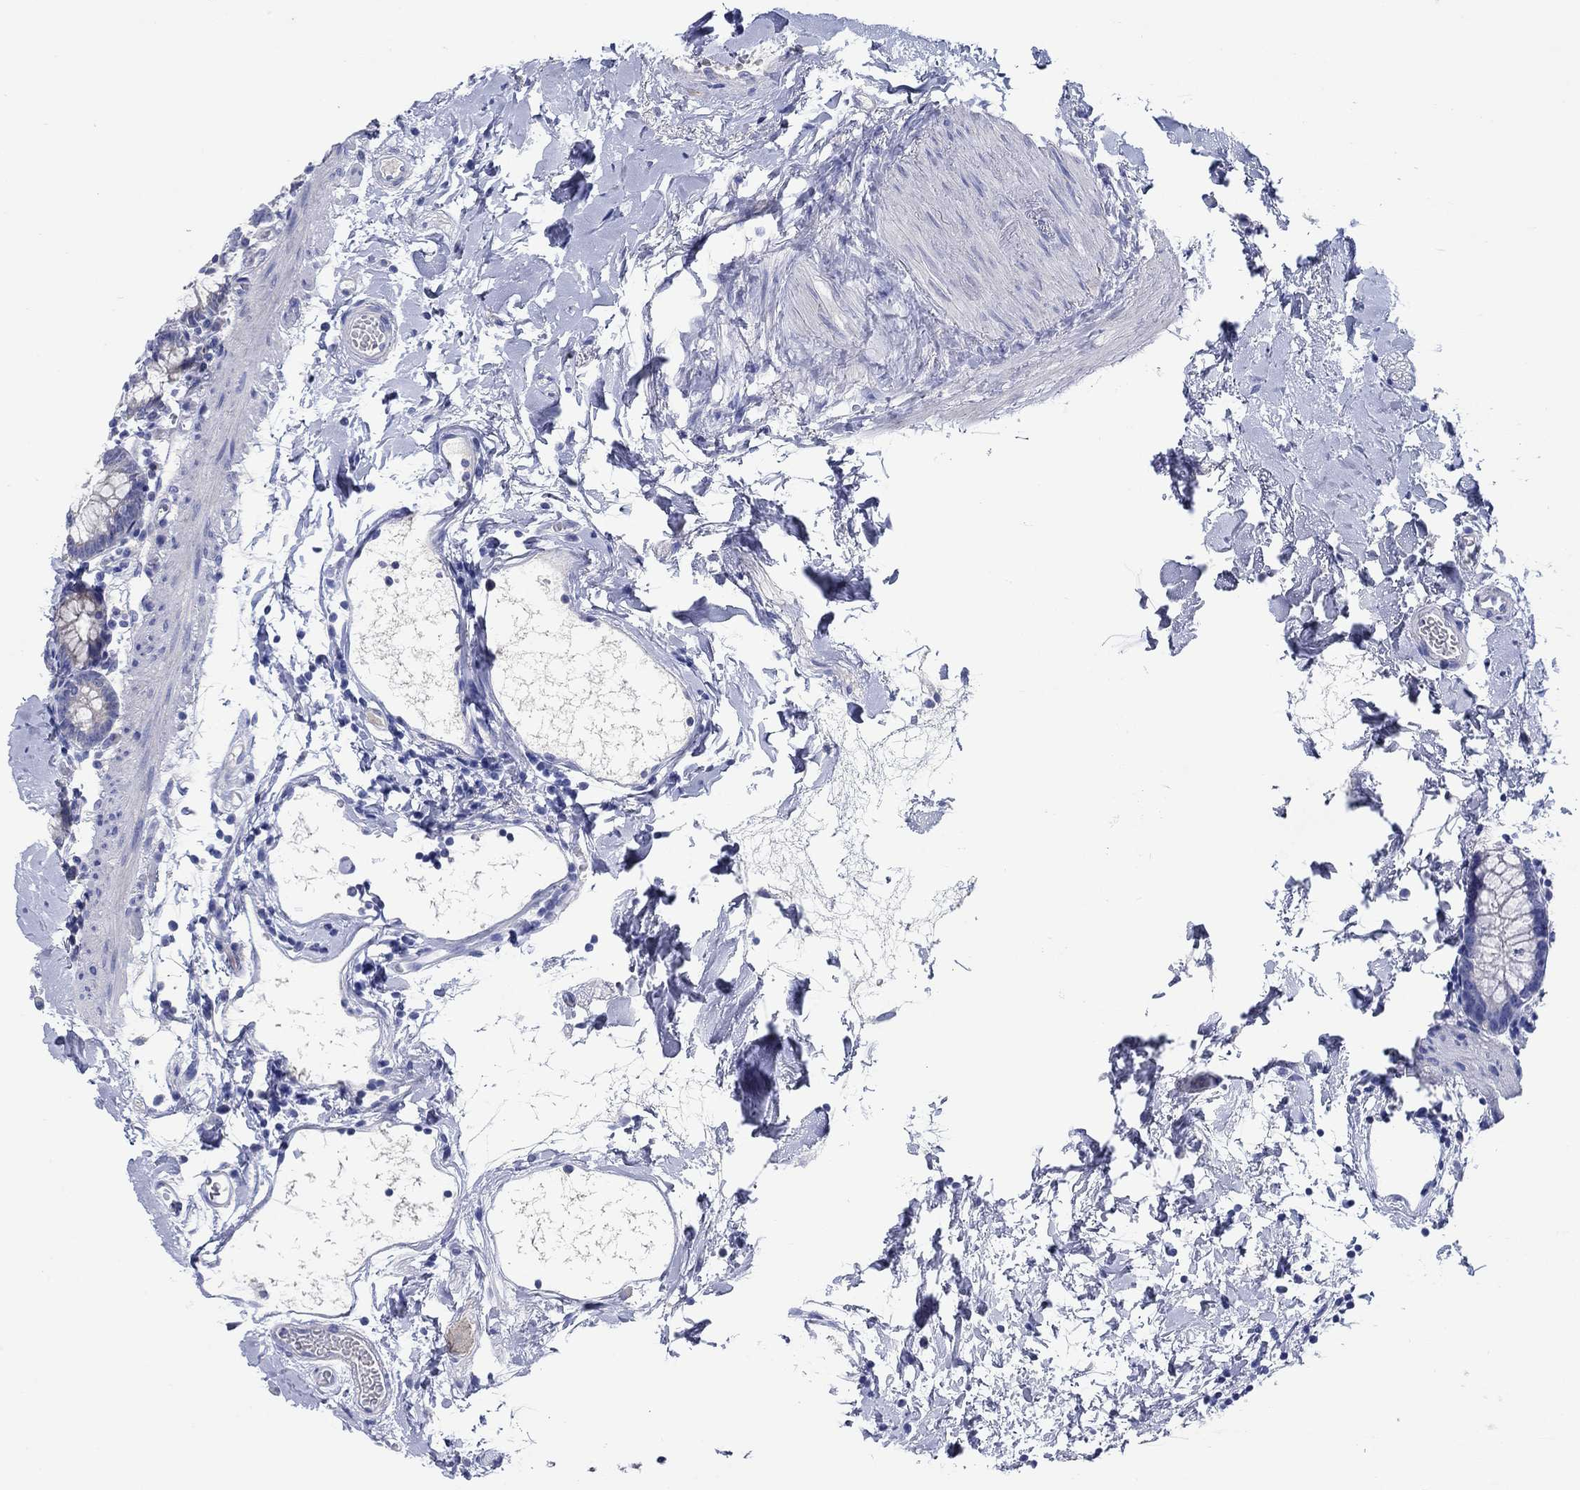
{"staining": {"intensity": "negative", "quantity": "none", "location": "none"}, "tissue": "small intestine", "cell_type": "Glandular cells", "image_type": "normal", "snomed": [{"axis": "morphology", "description": "Normal tissue, NOS"}, {"axis": "topography", "description": "Small intestine"}], "caption": "Glandular cells are negative for protein expression in normal human small intestine. (DAB immunohistochemistry (IHC) with hematoxylin counter stain).", "gene": "ENSG00000251537", "patient": {"sex": "female", "age": 90}}